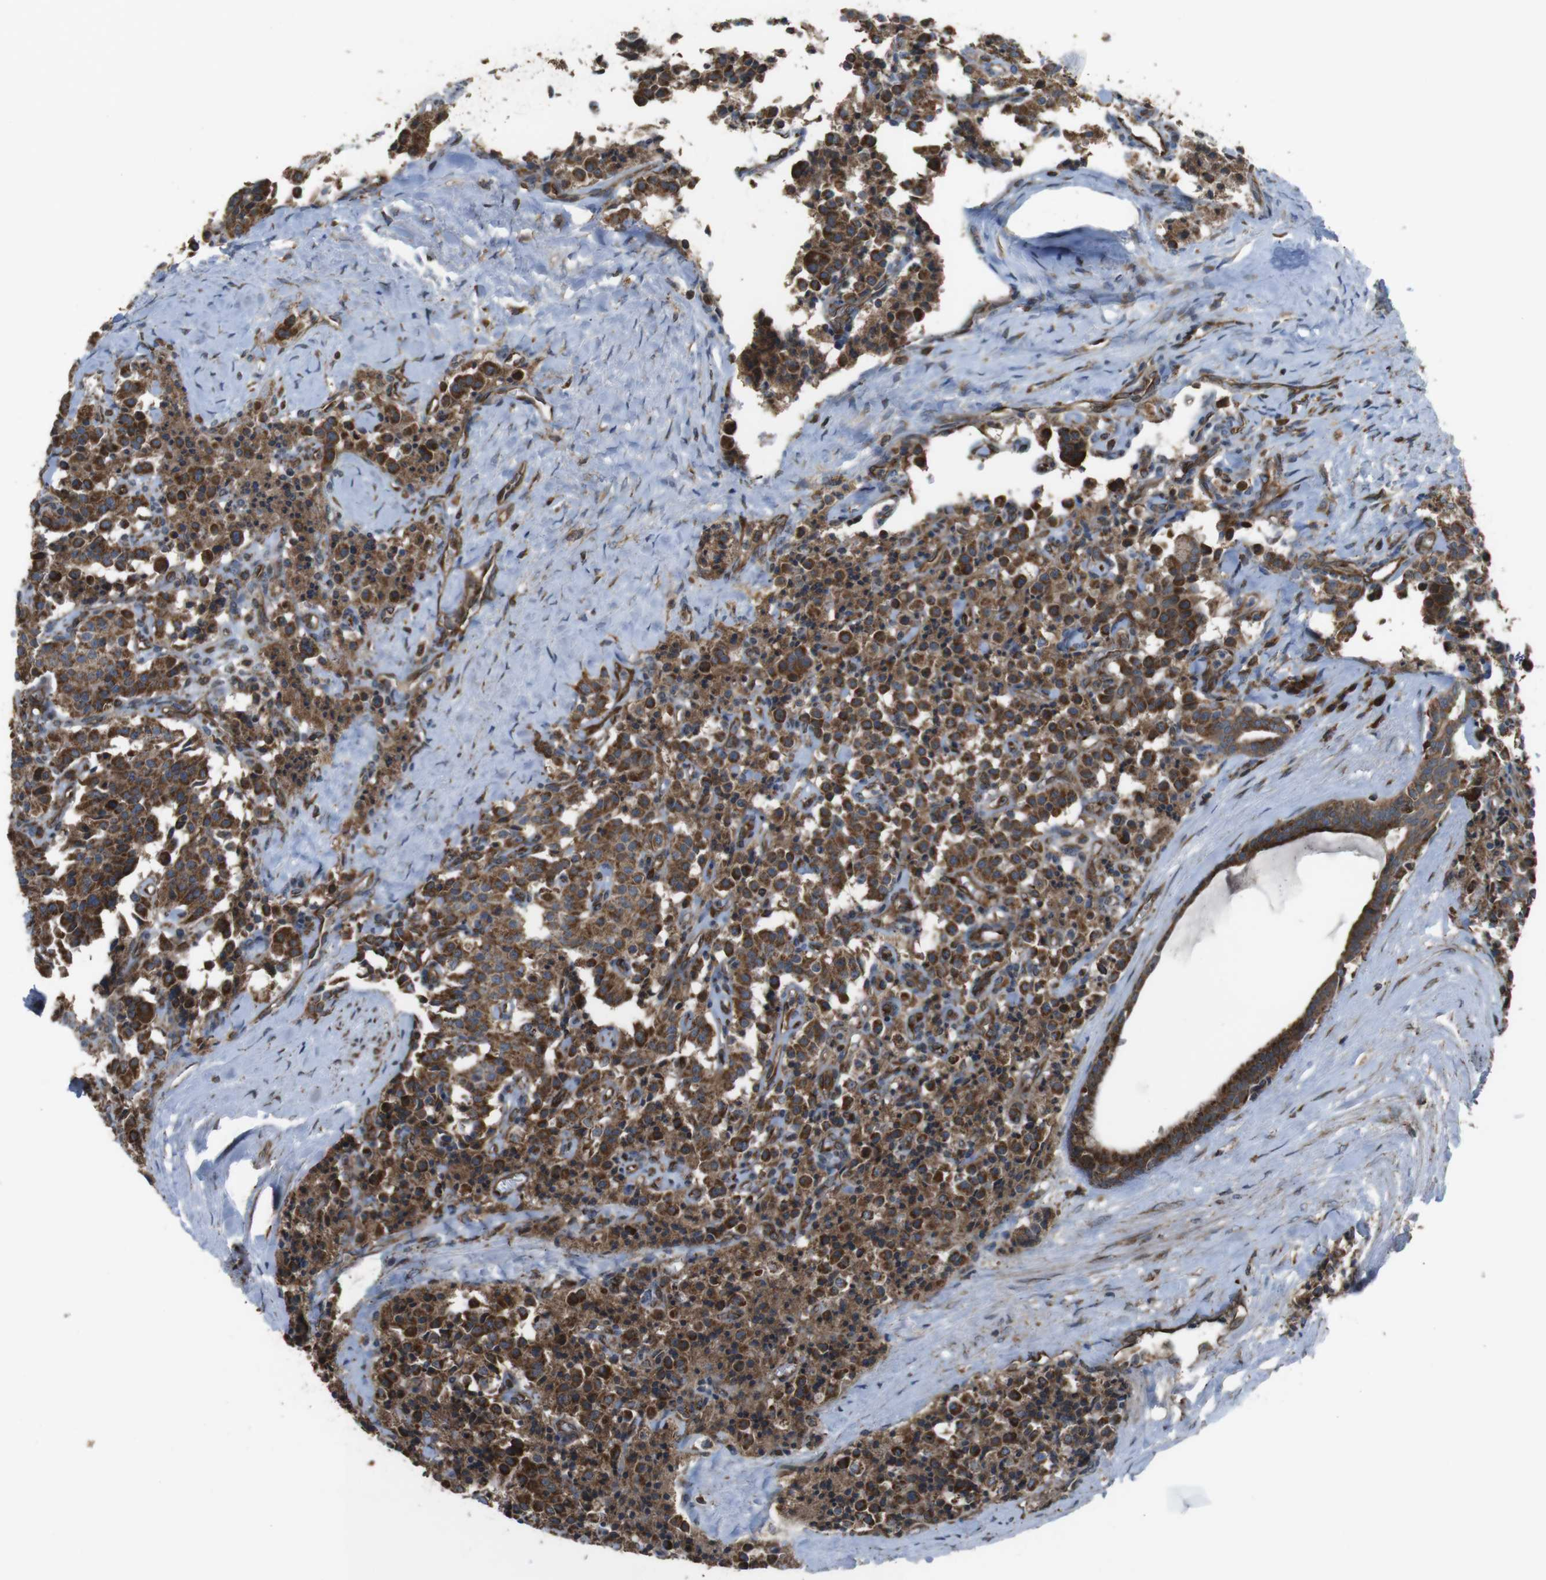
{"staining": {"intensity": "strong", "quantity": ">75%", "location": "cytoplasmic/membranous"}, "tissue": "carcinoid", "cell_type": "Tumor cells", "image_type": "cancer", "snomed": [{"axis": "morphology", "description": "Carcinoid, malignant, NOS"}, {"axis": "topography", "description": "Lung"}], "caption": "Protein staining reveals strong cytoplasmic/membranous positivity in about >75% of tumor cells in carcinoid (malignant).", "gene": "GIMAP8", "patient": {"sex": "male", "age": 30}}